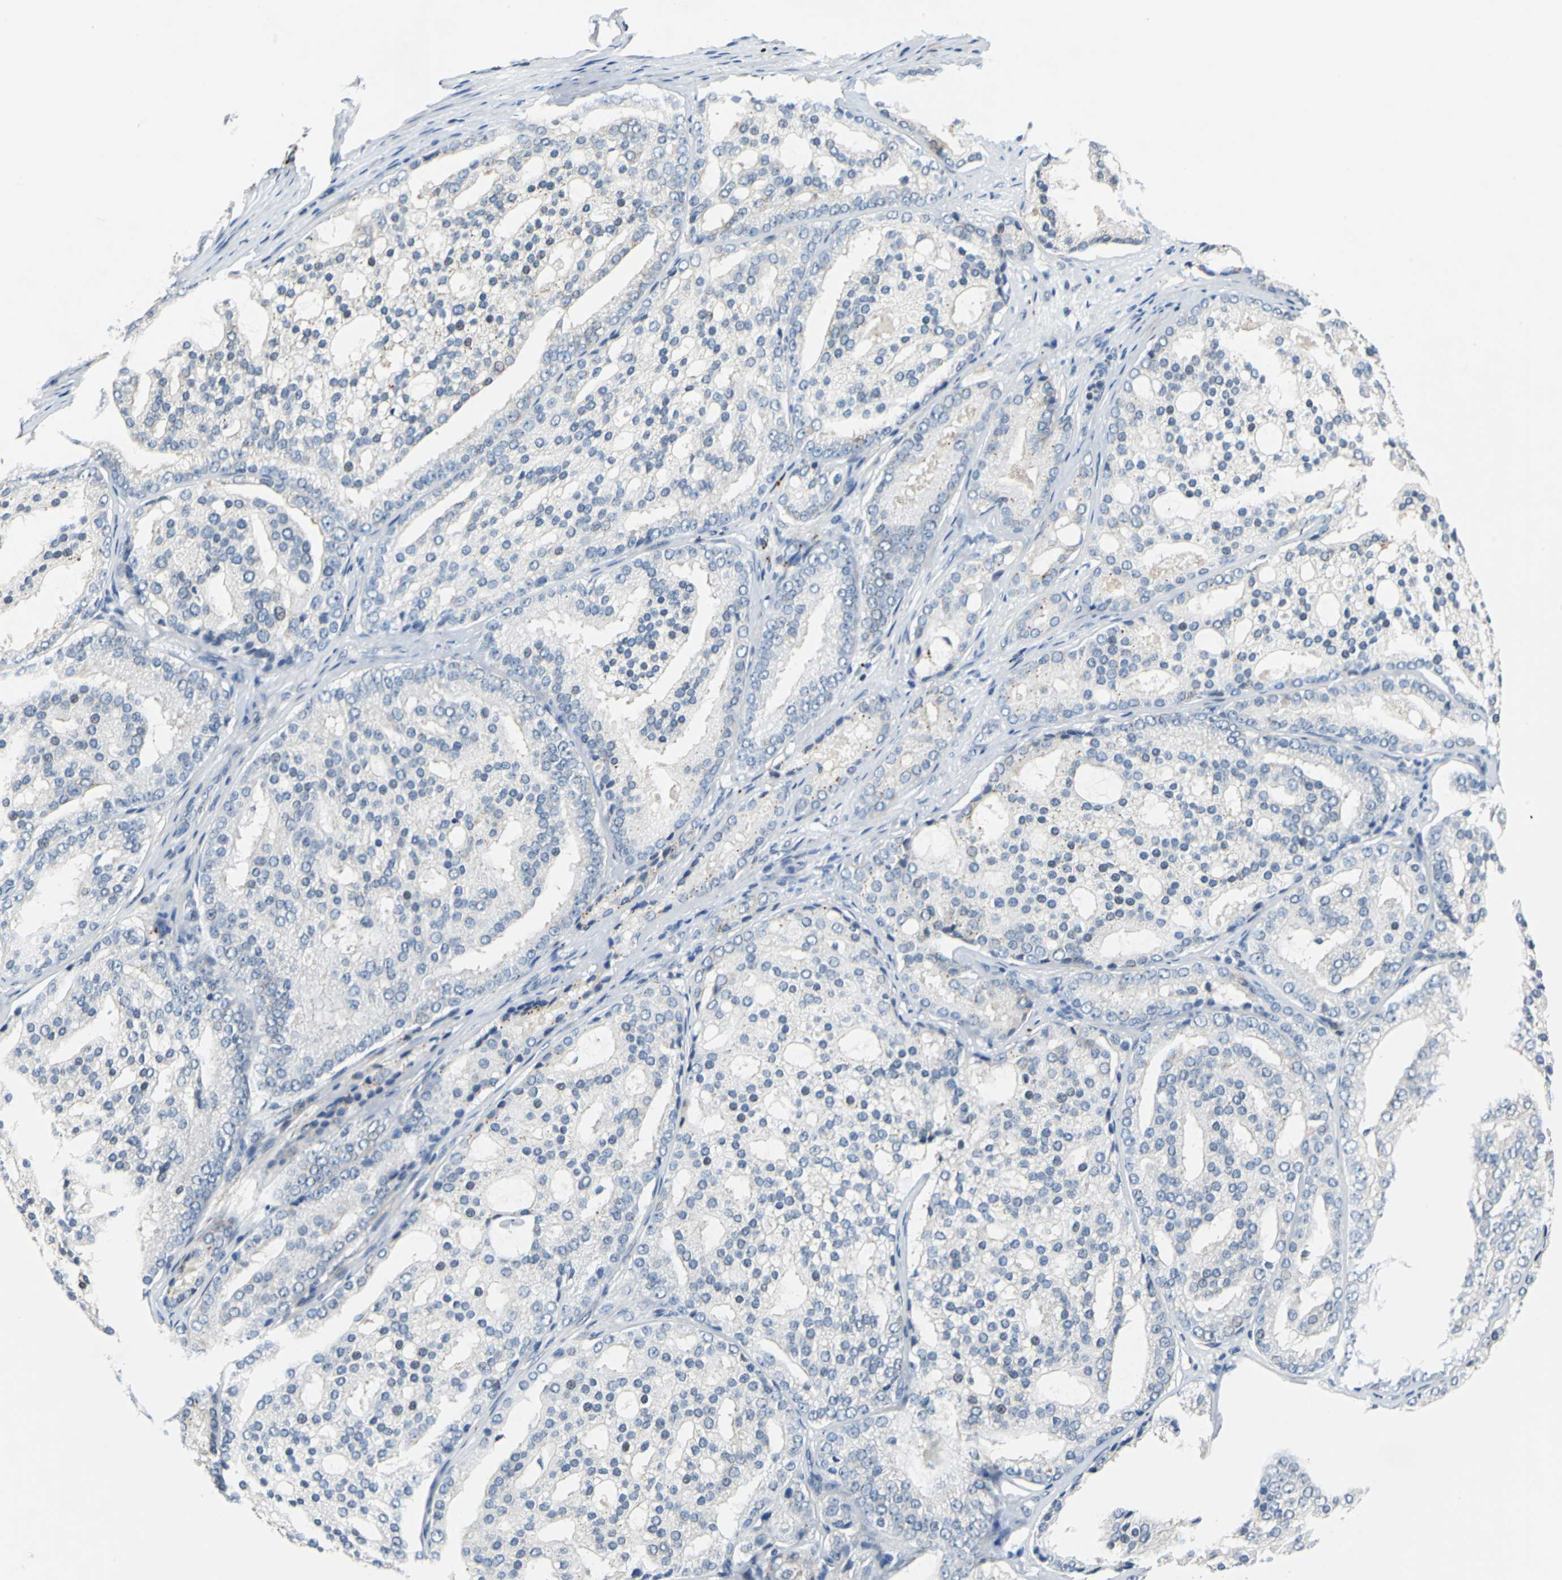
{"staining": {"intensity": "weak", "quantity": "<25%", "location": "cytoplasmic/membranous"}, "tissue": "prostate cancer", "cell_type": "Tumor cells", "image_type": "cancer", "snomed": [{"axis": "morphology", "description": "Adenocarcinoma, High grade"}, {"axis": "topography", "description": "Prostate"}], "caption": "Tumor cells show no significant positivity in prostate cancer. (DAB immunohistochemistry with hematoxylin counter stain).", "gene": "HCFC2", "patient": {"sex": "male", "age": 64}}